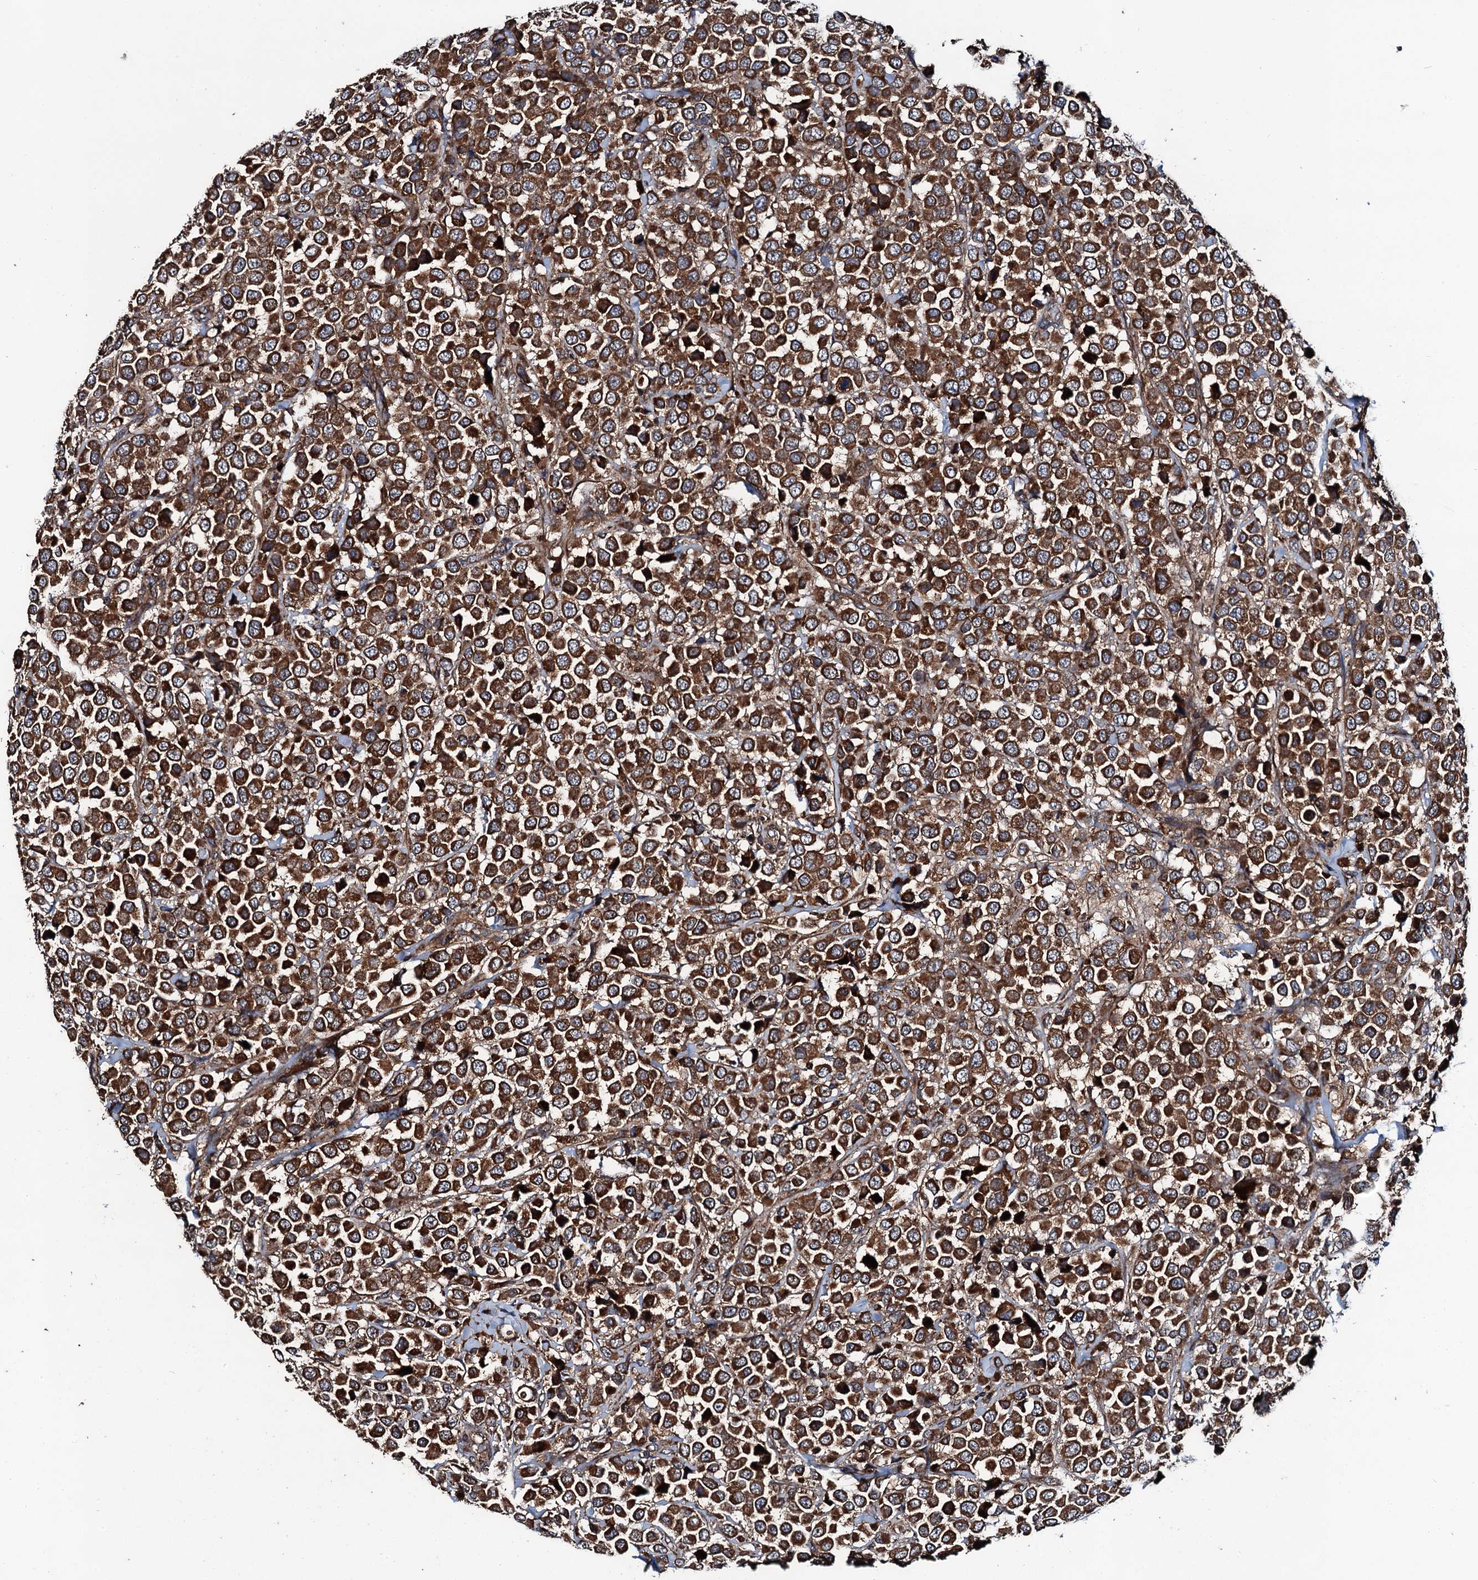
{"staining": {"intensity": "strong", "quantity": ">75%", "location": "cytoplasmic/membranous"}, "tissue": "breast cancer", "cell_type": "Tumor cells", "image_type": "cancer", "snomed": [{"axis": "morphology", "description": "Duct carcinoma"}, {"axis": "topography", "description": "Breast"}], "caption": "Protein staining by immunohistochemistry reveals strong cytoplasmic/membranous positivity in approximately >75% of tumor cells in breast cancer. Using DAB (brown) and hematoxylin (blue) stains, captured at high magnification using brightfield microscopy.", "gene": "NEK1", "patient": {"sex": "female", "age": 61}}